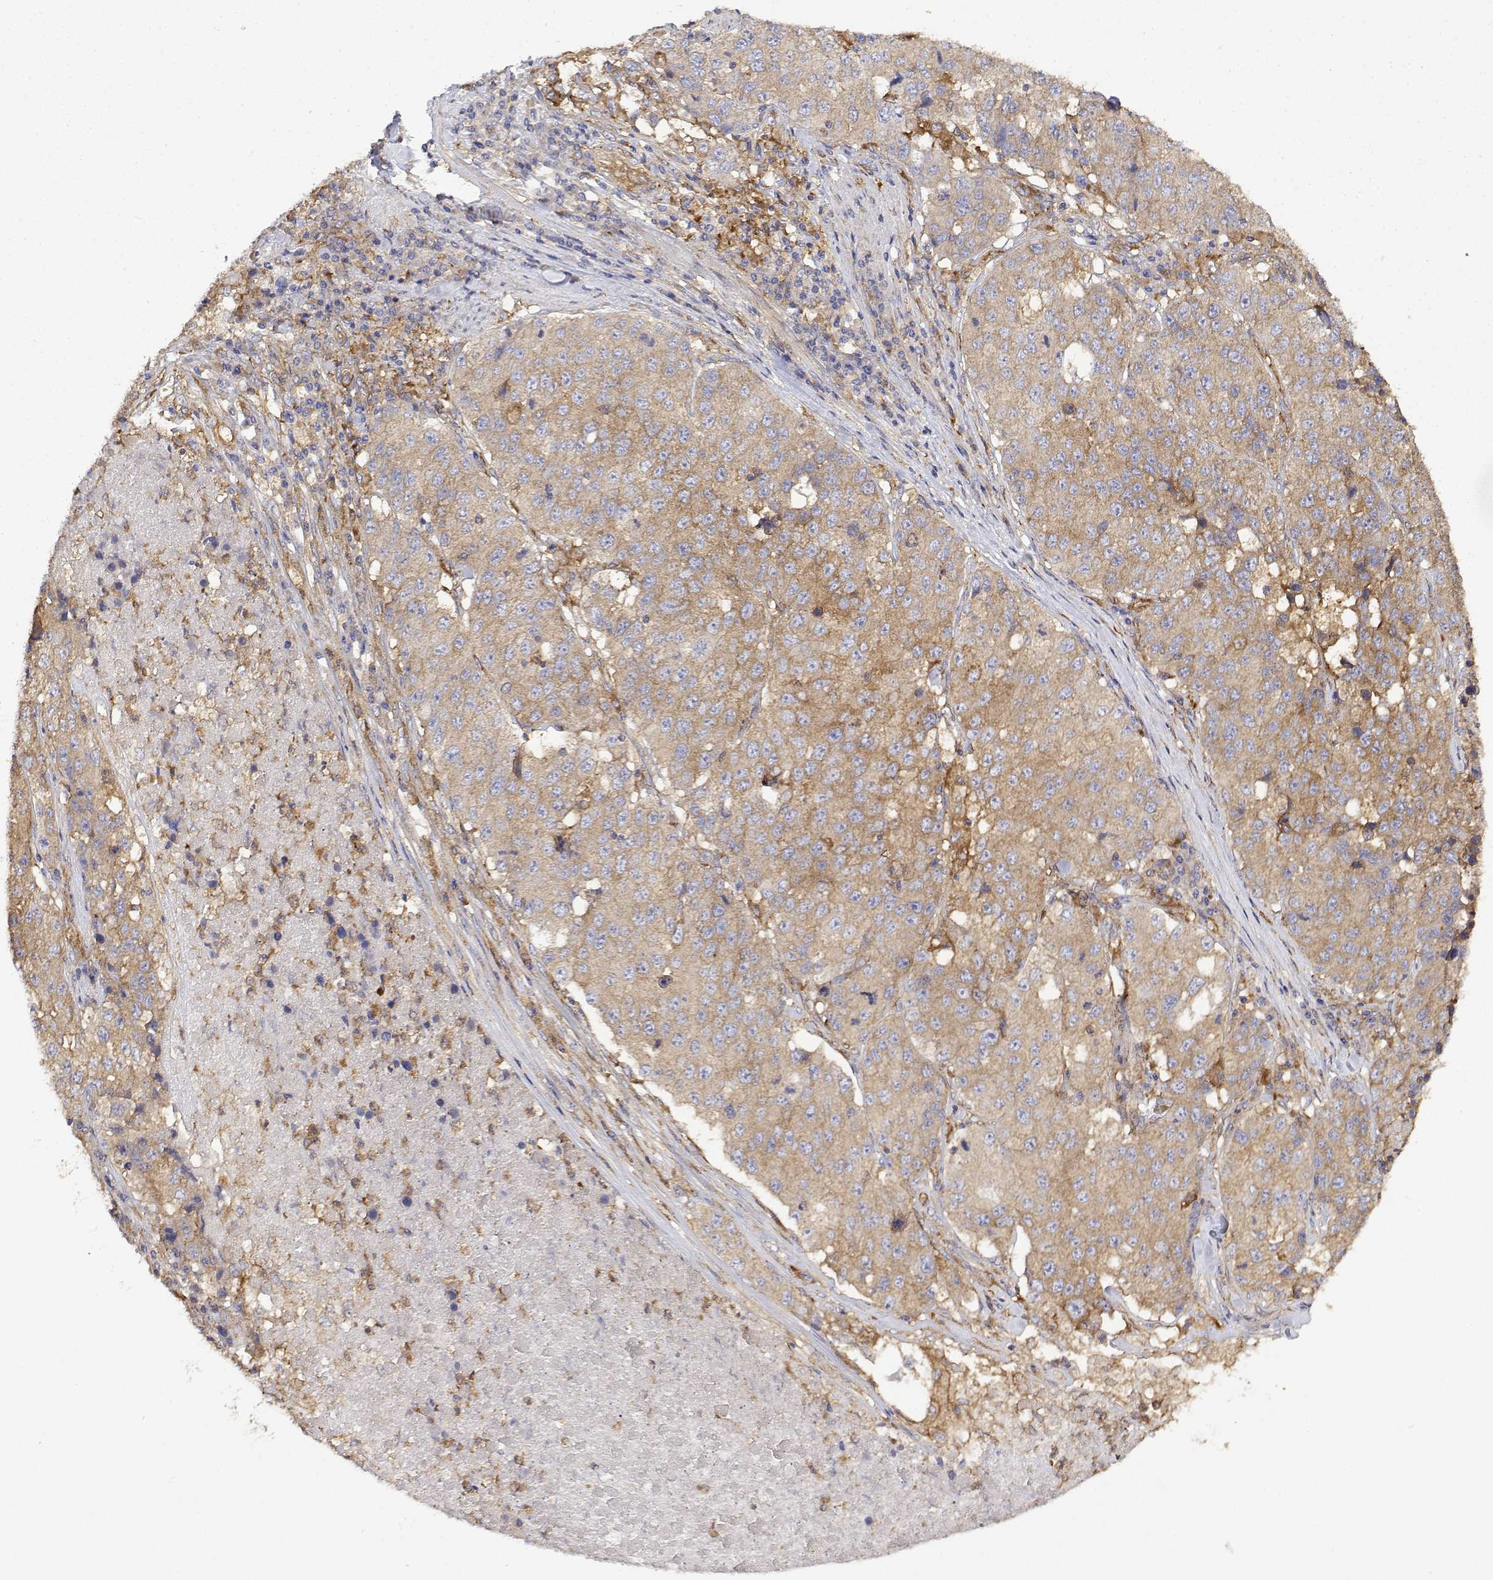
{"staining": {"intensity": "weak", "quantity": ">75%", "location": "cytoplasmic/membranous"}, "tissue": "stomach cancer", "cell_type": "Tumor cells", "image_type": "cancer", "snomed": [{"axis": "morphology", "description": "Adenocarcinoma, NOS"}, {"axis": "topography", "description": "Stomach"}], "caption": "Stomach cancer (adenocarcinoma) stained for a protein (brown) demonstrates weak cytoplasmic/membranous positive expression in approximately >75% of tumor cells.", "gene": "PACSIN2", "patient": {"sex": "male", "age": 71}}